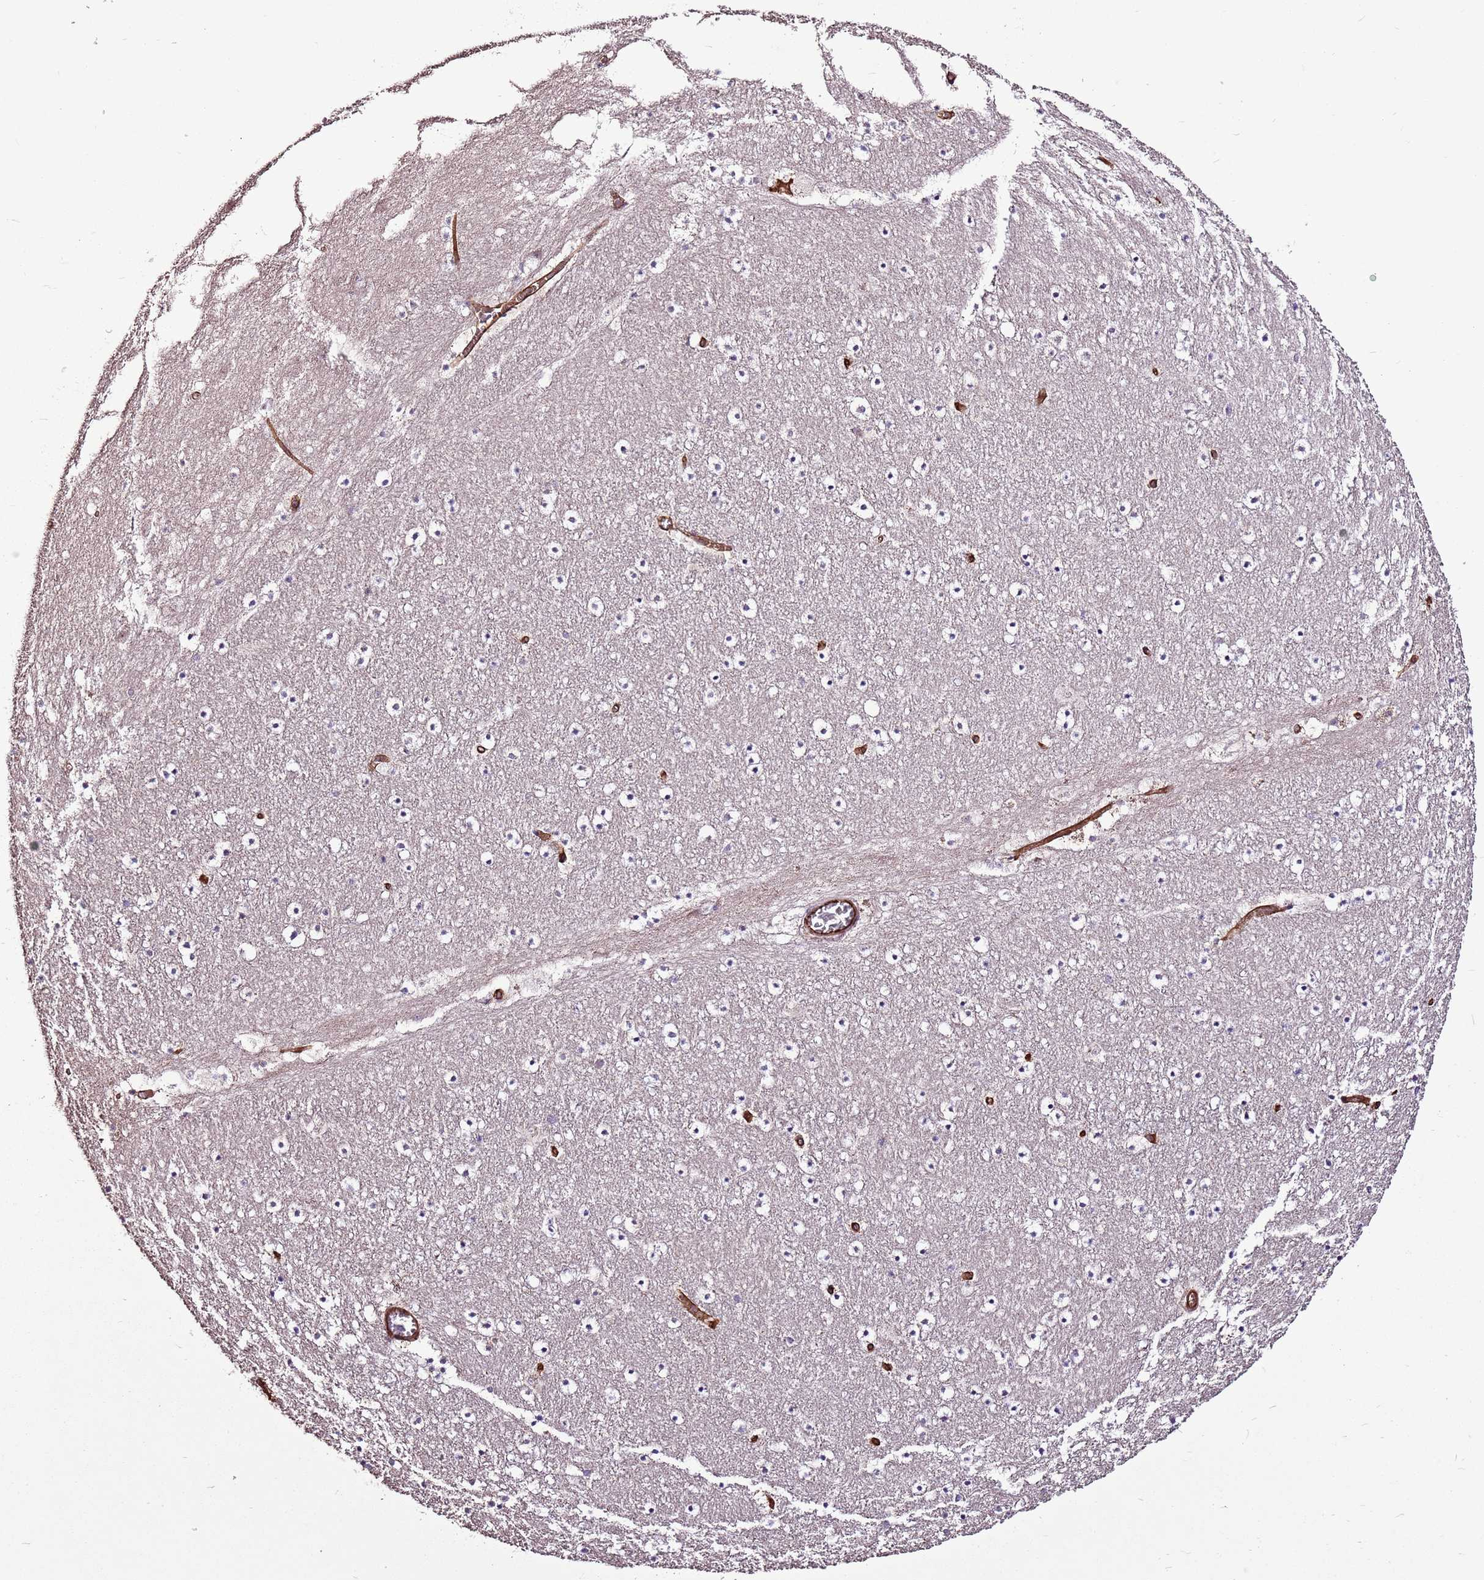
{"staining": {"intensity": "negative", "quantity": "none", "location": "none"}, "tissue": "caudate", "cell_type": "Glial cells", "image_type": "normal", "snomed": [{"axis": "morphology", "description": "Normal tissue, NOS"}, {"axis": "topography", "description": "Lateral ventricle wall"}], "caption": "High magnification brightfield microscopy of benign caudate stained with DAB (brown) and counterstained with hematoxylin (blue): glial cells show no significant expression. Nuclei are stained in blue.", "gene": "ZNF827", "patient": {"sex": "male", "age": 45}}